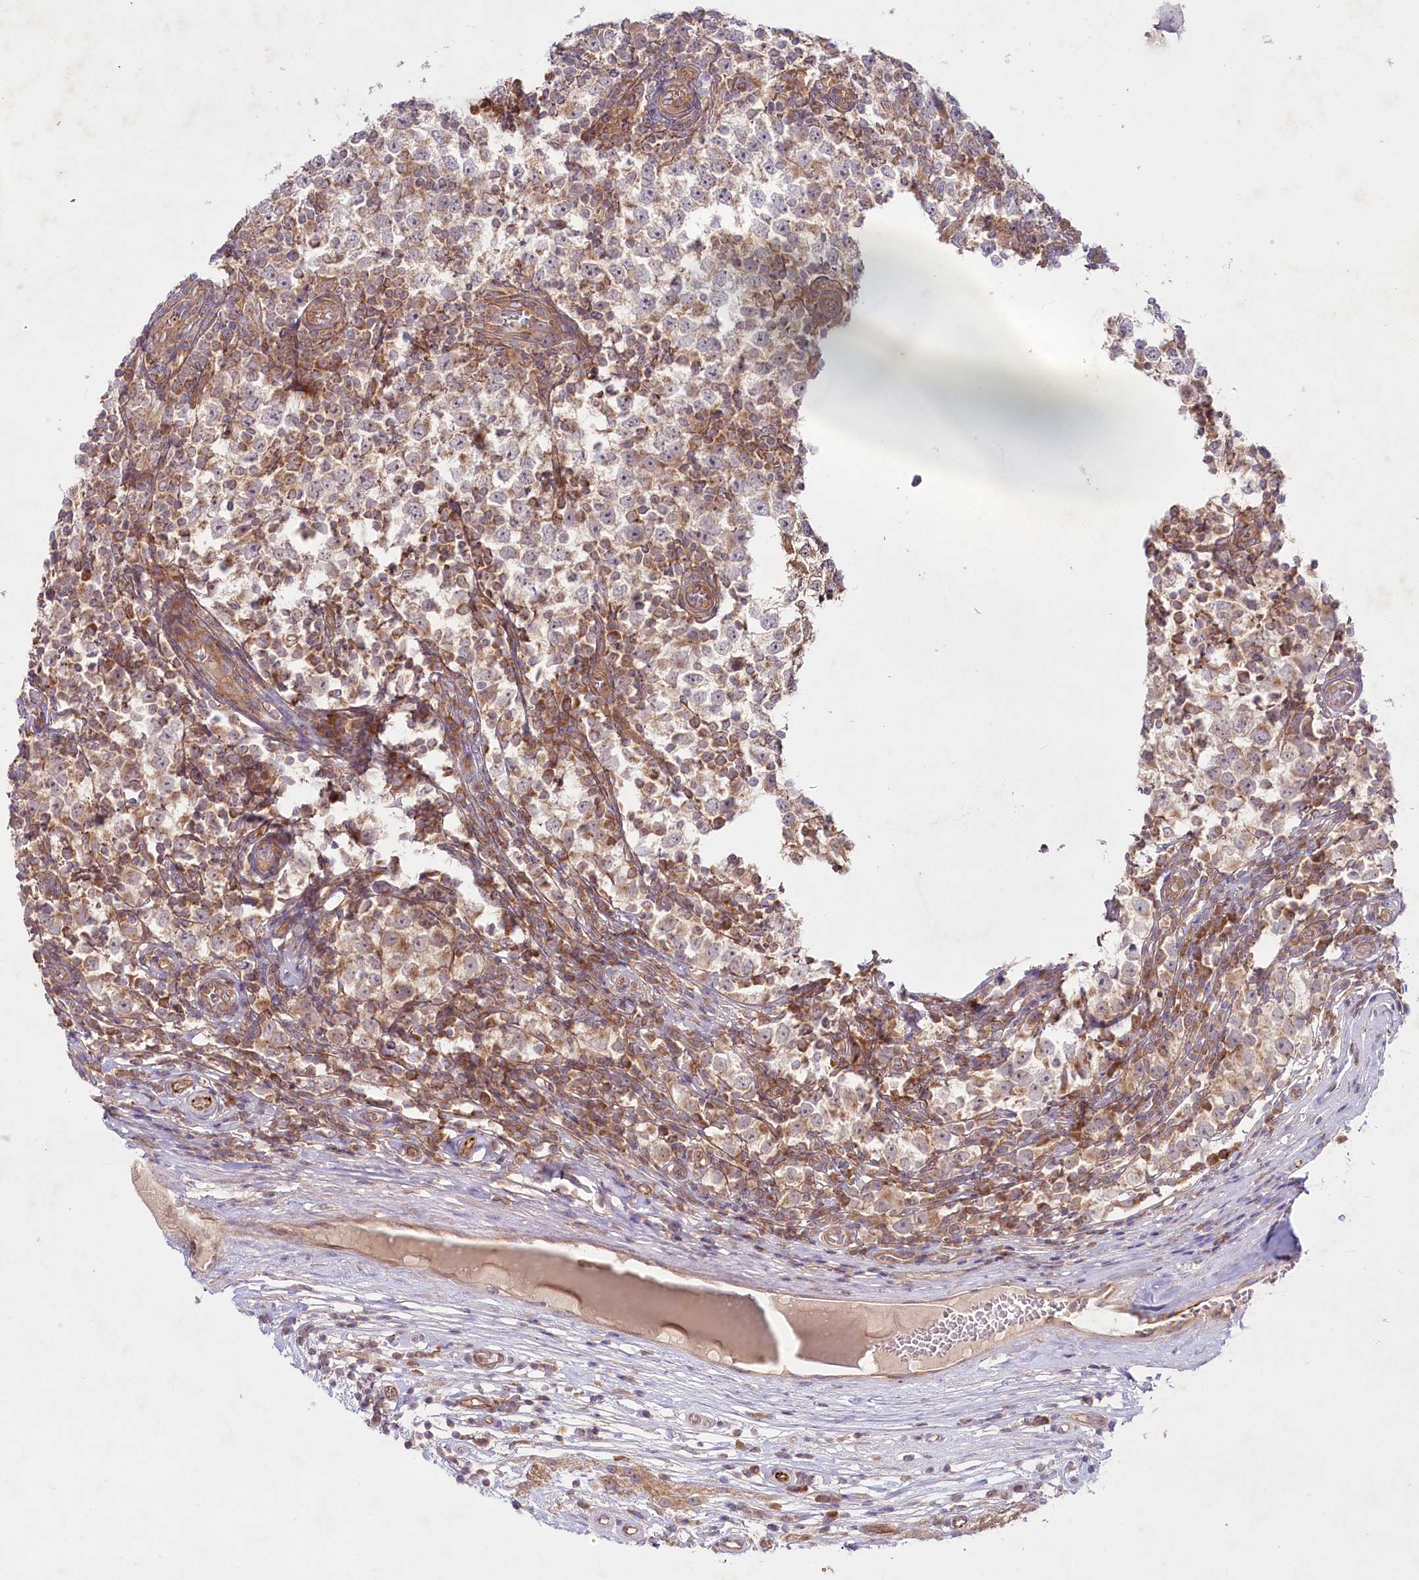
{"staining": {"intensity": "moderate", "quantity": "<25%", "location": "cytoplasmic/membranous"}, "tissue": "testis cancer", "cell_type": "Tumor cells", "image_type": "cancer", "snomed": [{"axis": "morphology", "description": "Seminoma, NOS"}, {"axis": "topography", "description": "Testis"}], "caption": "Moderate cytoplasmic/membranous expression for a protein is present in approximately <25% of tumor cells of testis seminoma using IHC.", "gene": "TNIP1", "patient": {"sex": "male", "age": 65}}